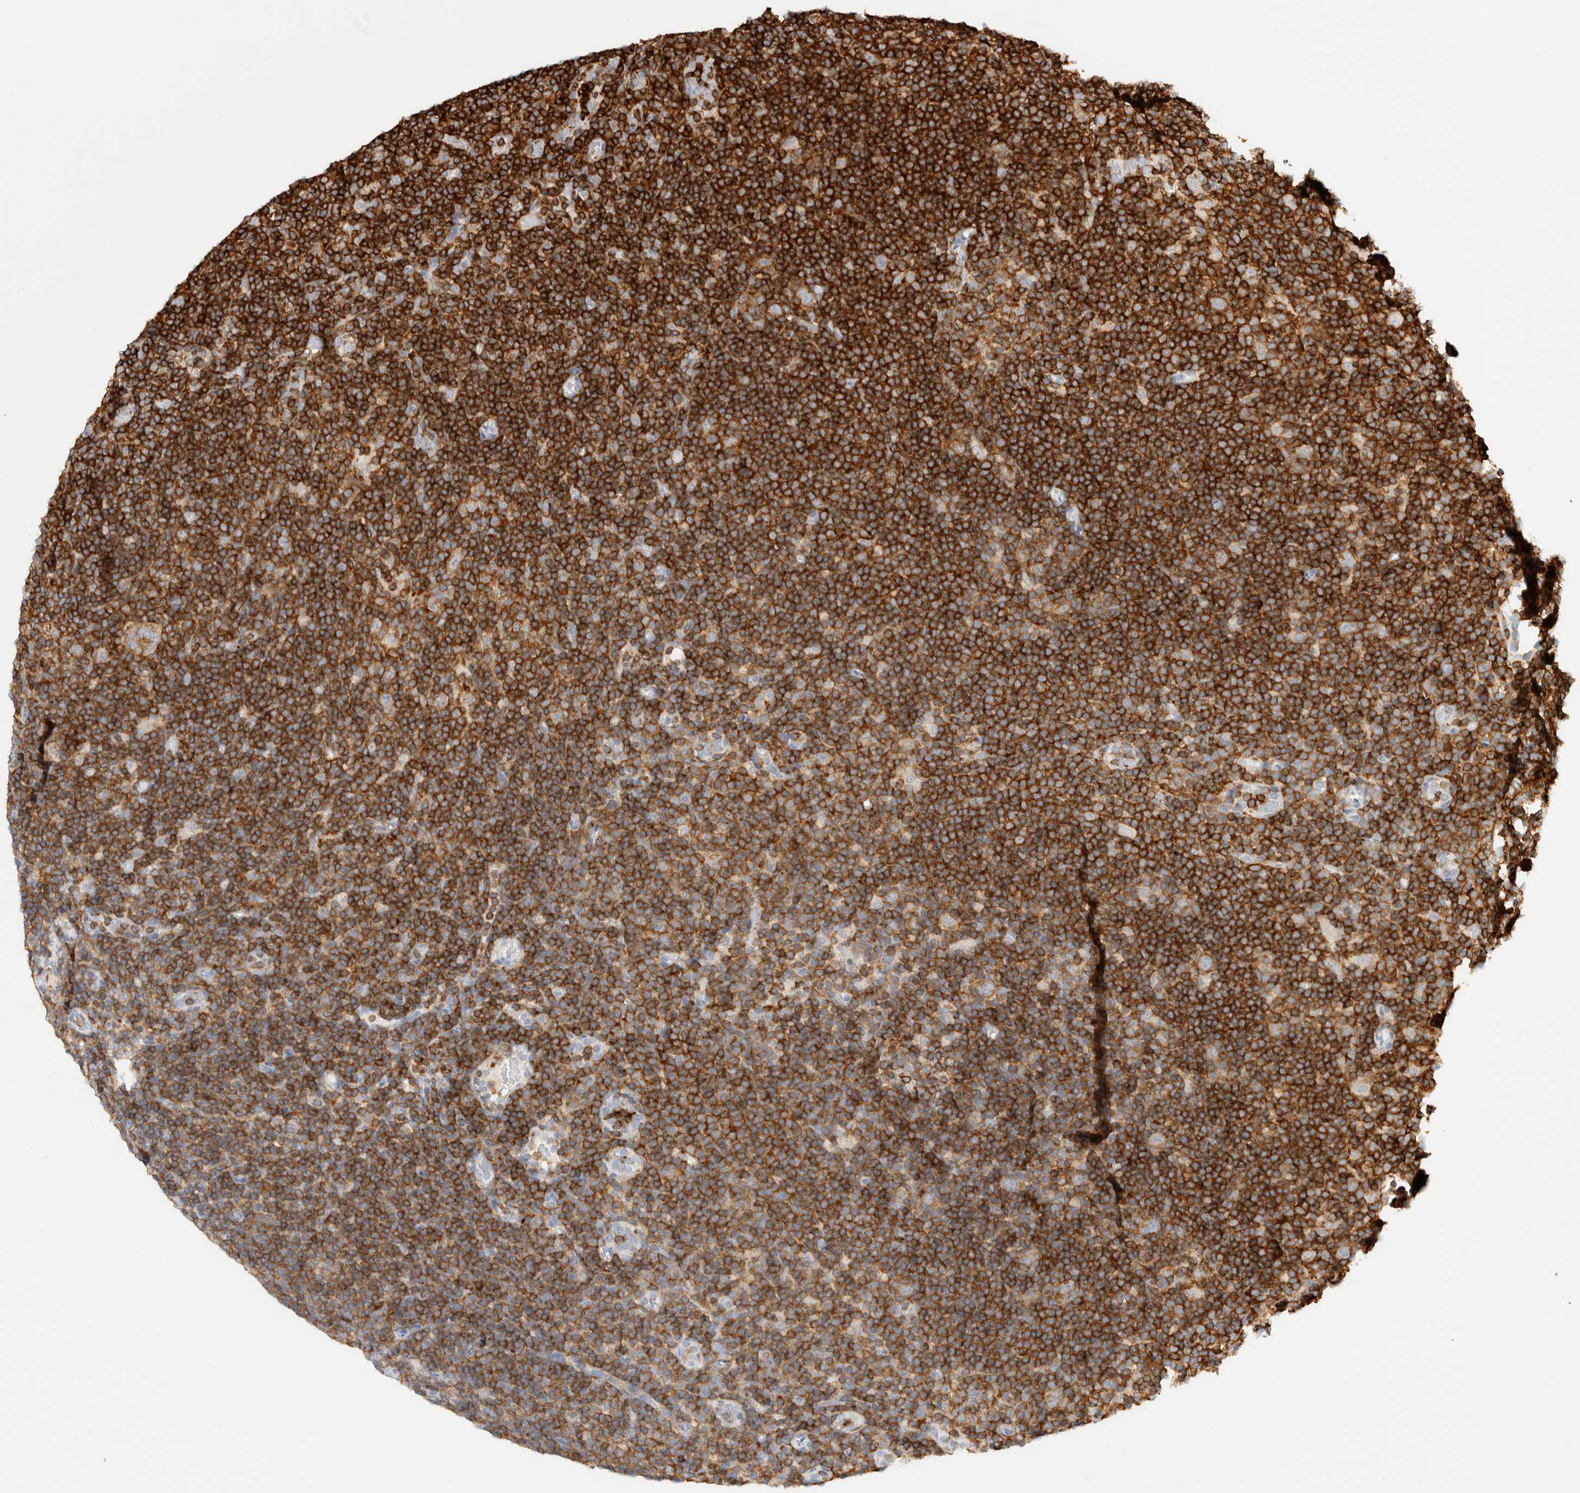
{"staining": {"intensity": "moderate", "quantity": ">75%", "location": "cytoplasmic/membranous"}, "tissue": "lymphoma", "cell_type": "Tumor cells", "image_type": "cancer", "snomed": [{"axis": "morphology", "description": "Hodgkin's disease, NOS"}, {"axis": "topography", "description": "Lymph node"}], "caption": "Human Hodgkin's disease stained for a protein (brown) demonstrates moderate cytoplasmic/membranous positive positivity in about >75% of tumor cells.", "gene": "RUNDC1", "patient": {"sex": "female", "age": 57}}